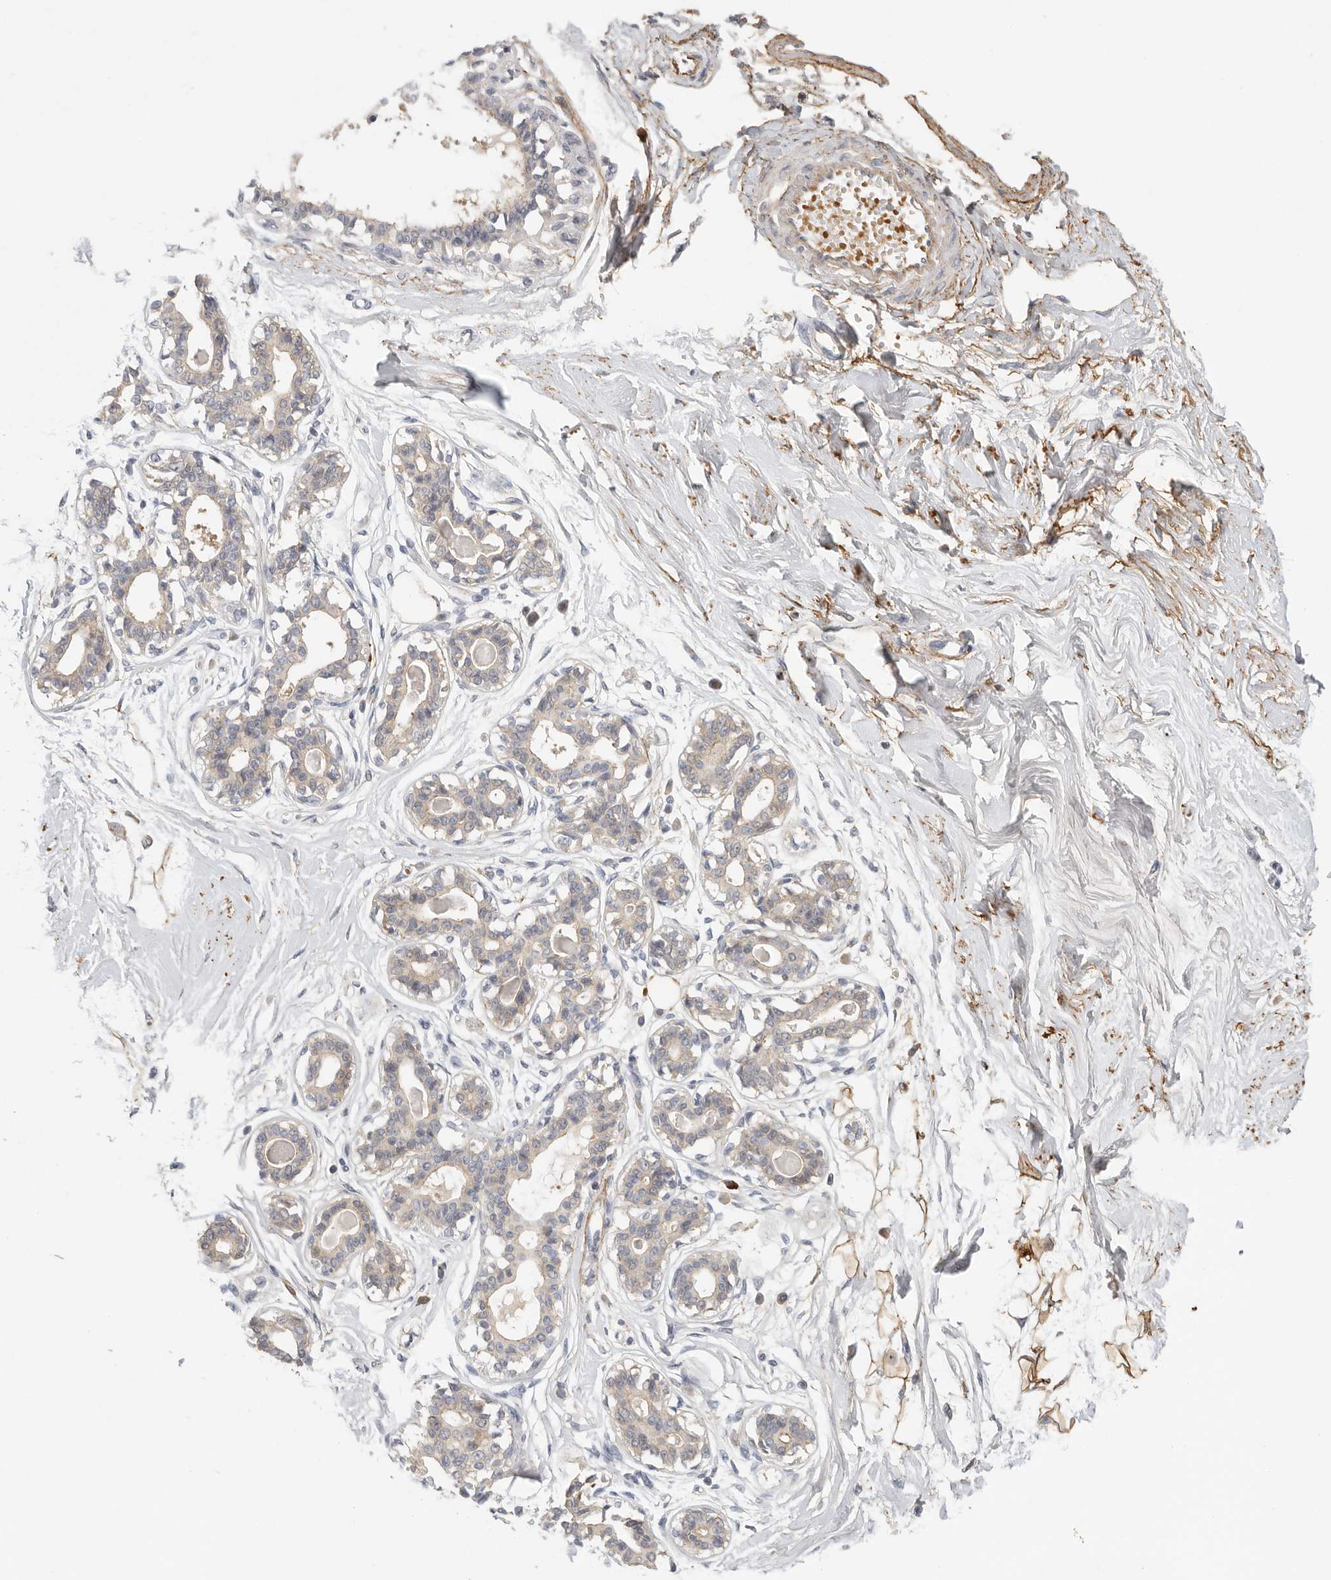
{"staining": {"intensity": "moderate", "quantity": "<25%", "location": "cytoplasmic/membranous"}, "tissue": "breast", "cell_type": "Adipocytes", "image_type": "normal", "snomed": [{"axis": "morphology", "description": "Normal tissue, NOS"}, {"axis": "topography", "description": "Breast"}], "caption": "Adipocytes reveal low levels of moderate cytoplasmic/membranous expression in about <25% of cells in benign human breast. Using DAB (brown) and hematoxylin (blue) stains, captured at high magnification using brightfield microscopy.", "gene": "CFAP298", "patient": {"sex": "female", "age": 45}}